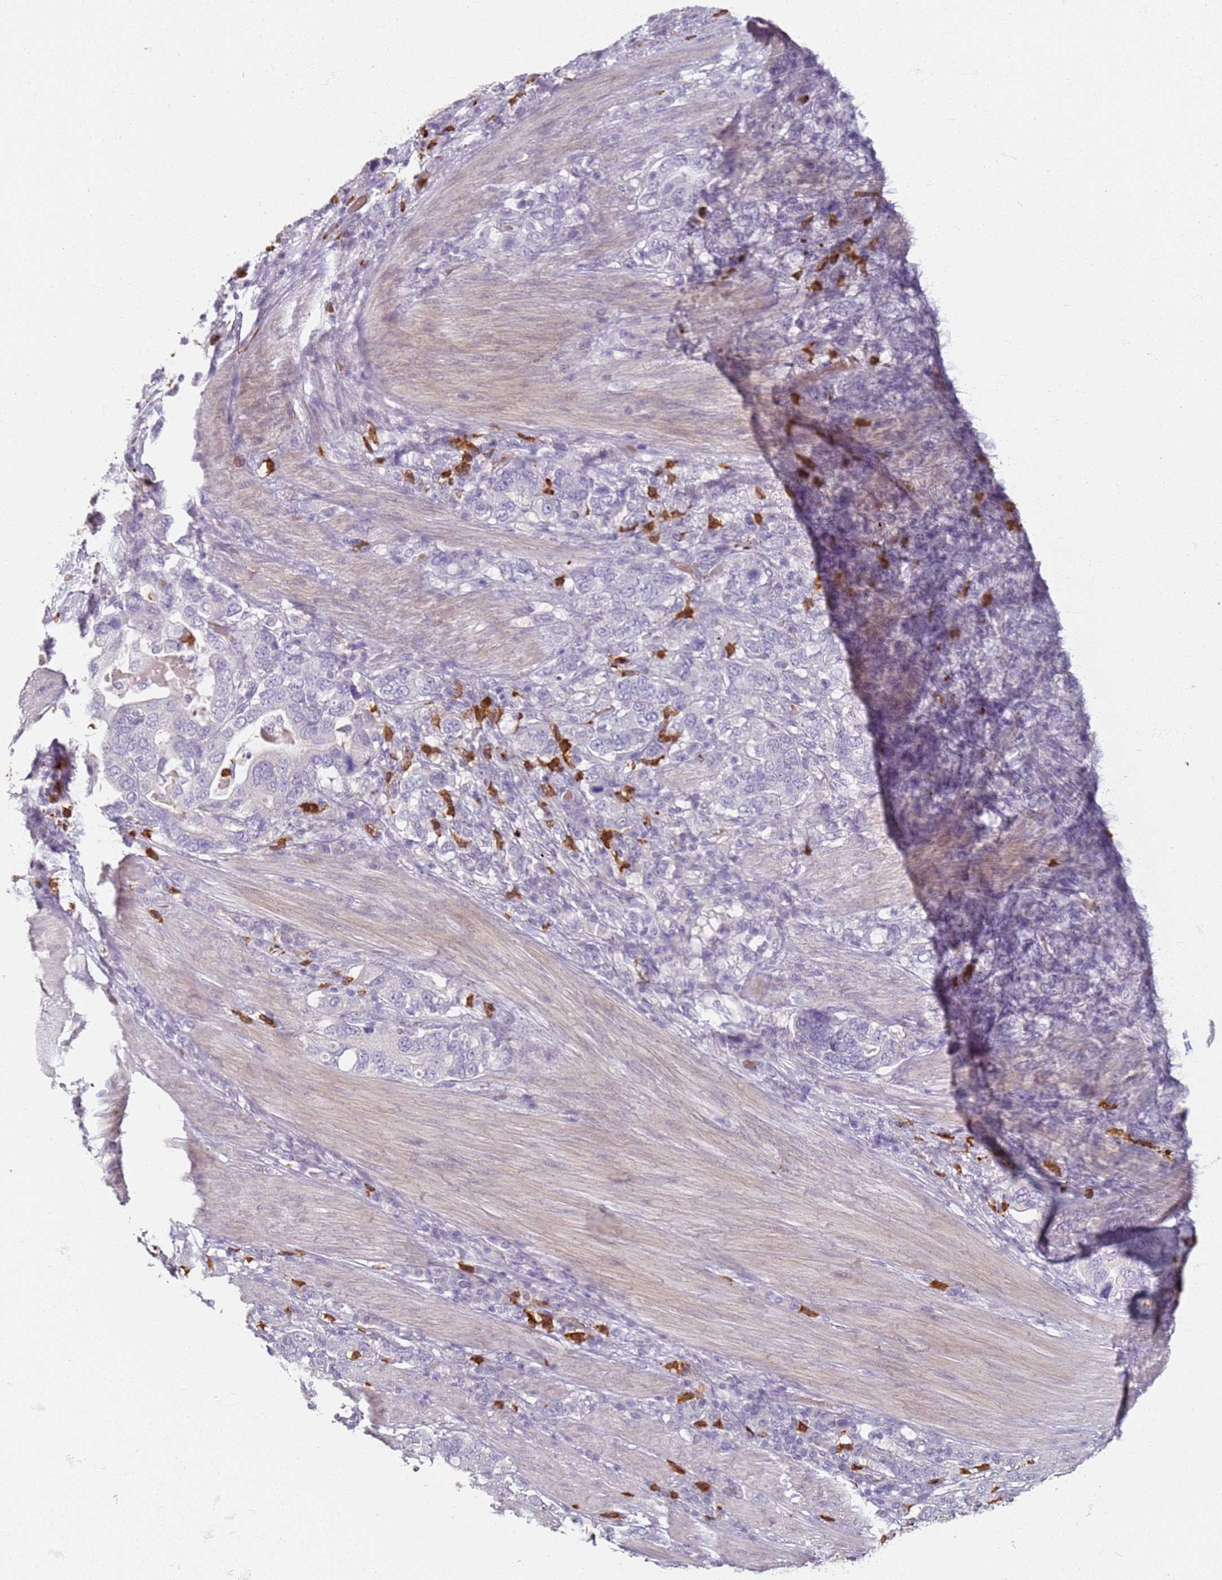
{"staining": {"intensity": "negative", "quantity": "none", "location": "none"}, "tissue": "stomach cancer", "cell_type": "Tumor cells", "image_type": "cancer", "snomed": [{"axis": "morphology", "description": "Adenocarcinoma, NOS"}, {"axis": "topography", "description": "Stomach, upper"}, {"axis": "topography", "description": "Stomach"}], "caption": "High power microscopy micrograph of an IHC photomicrograph of stomach cancer, revealing no significant staining in tumor cells.", "gene": "CD40LG", "patient": {"sex": "male", "age": 62}}